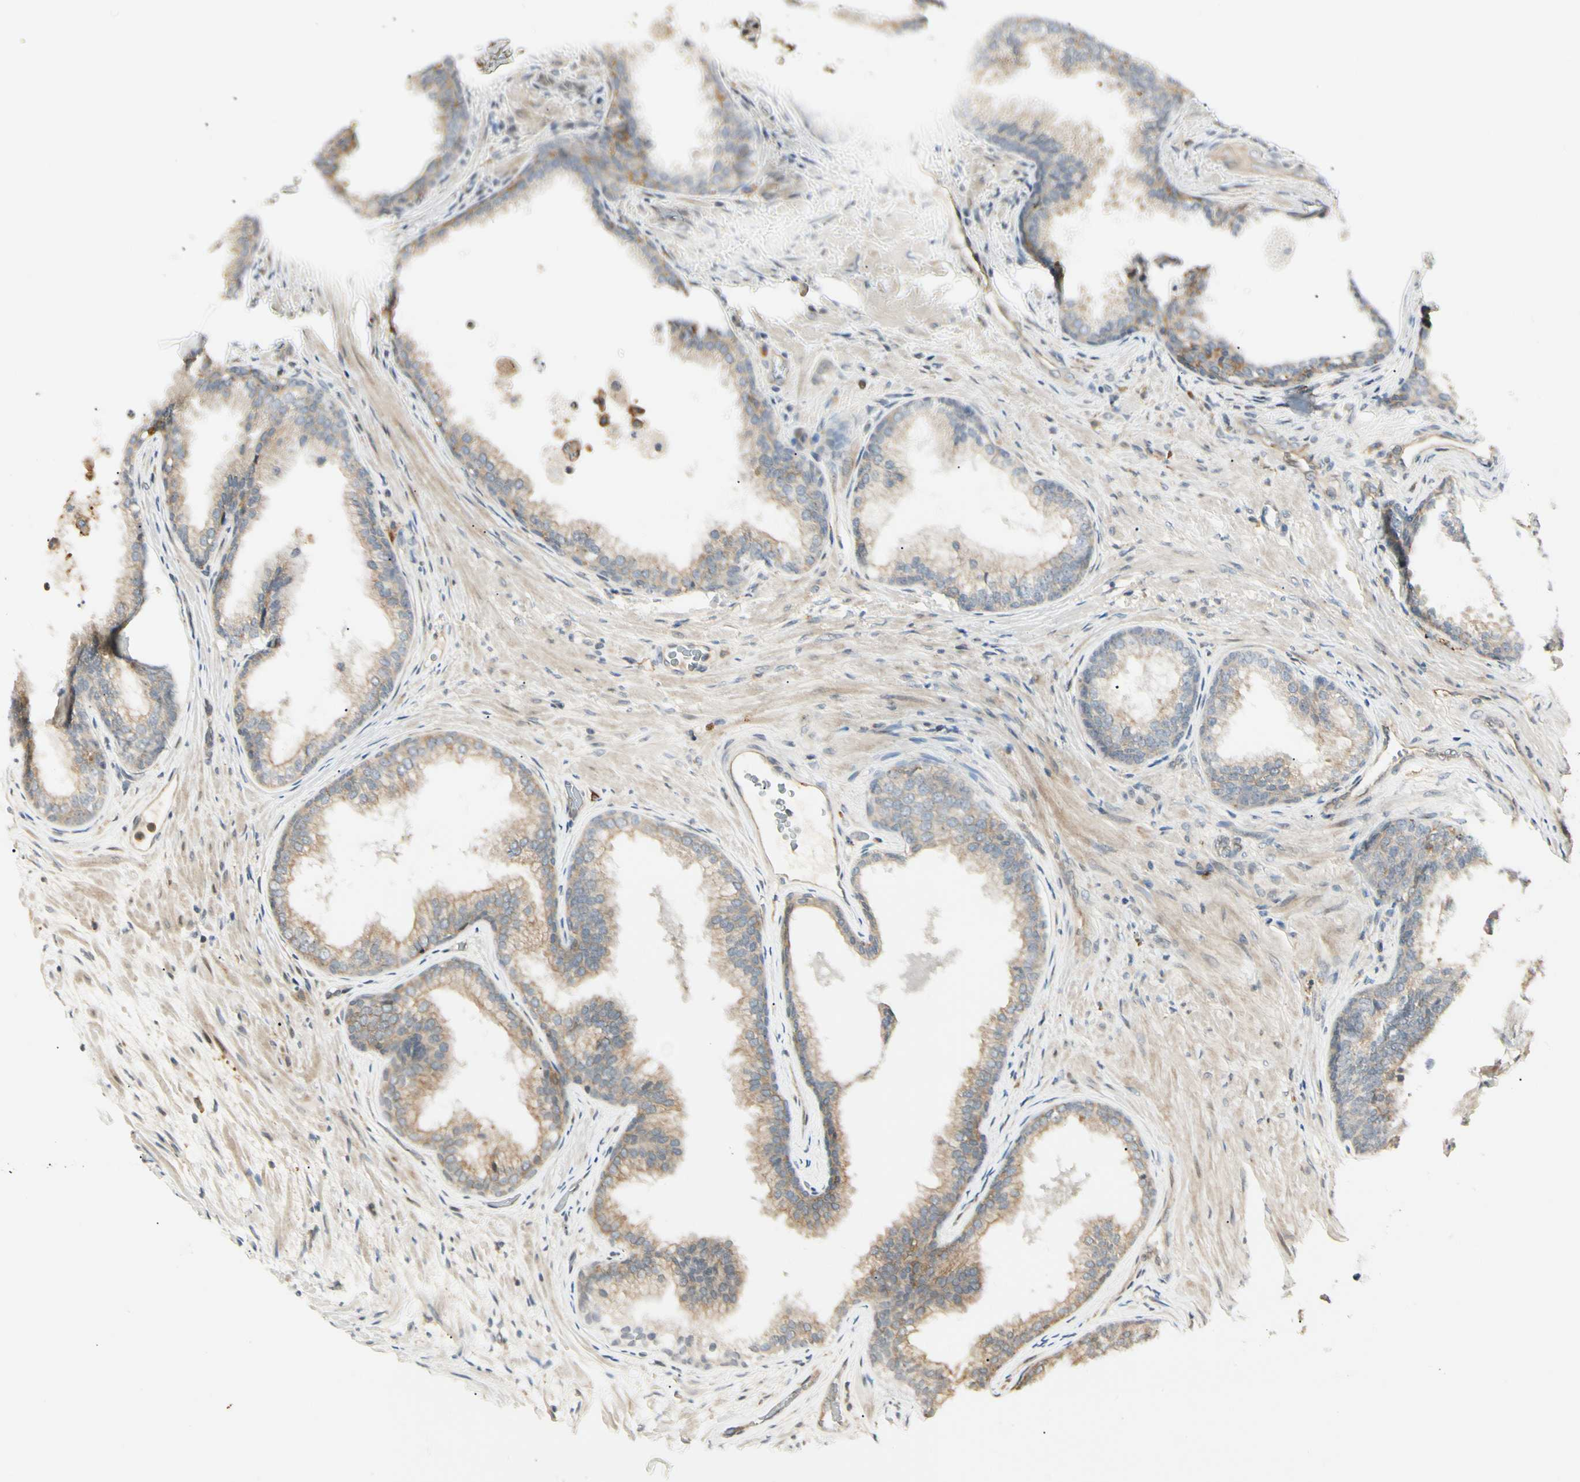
{"staining": {"intensity": "moderate", "quantity": ">75%", "location": "cytoplasmic/membranous"}, "tissue": "prostate", "cell_type": "Glandular cells", "image_type": "normal", "snomed": [{"axis": "morphology", "description": "Normal tissue, NOS"}, {"axis": "topography", "description": "Prostate"}], "caption": "Moderate cytoplasmic/membranous staining is identified in approximately >75% of glandular cells in benign prostate.", "gene": "FNDC3B", "patient": {"sex": "male", "age": 76}}